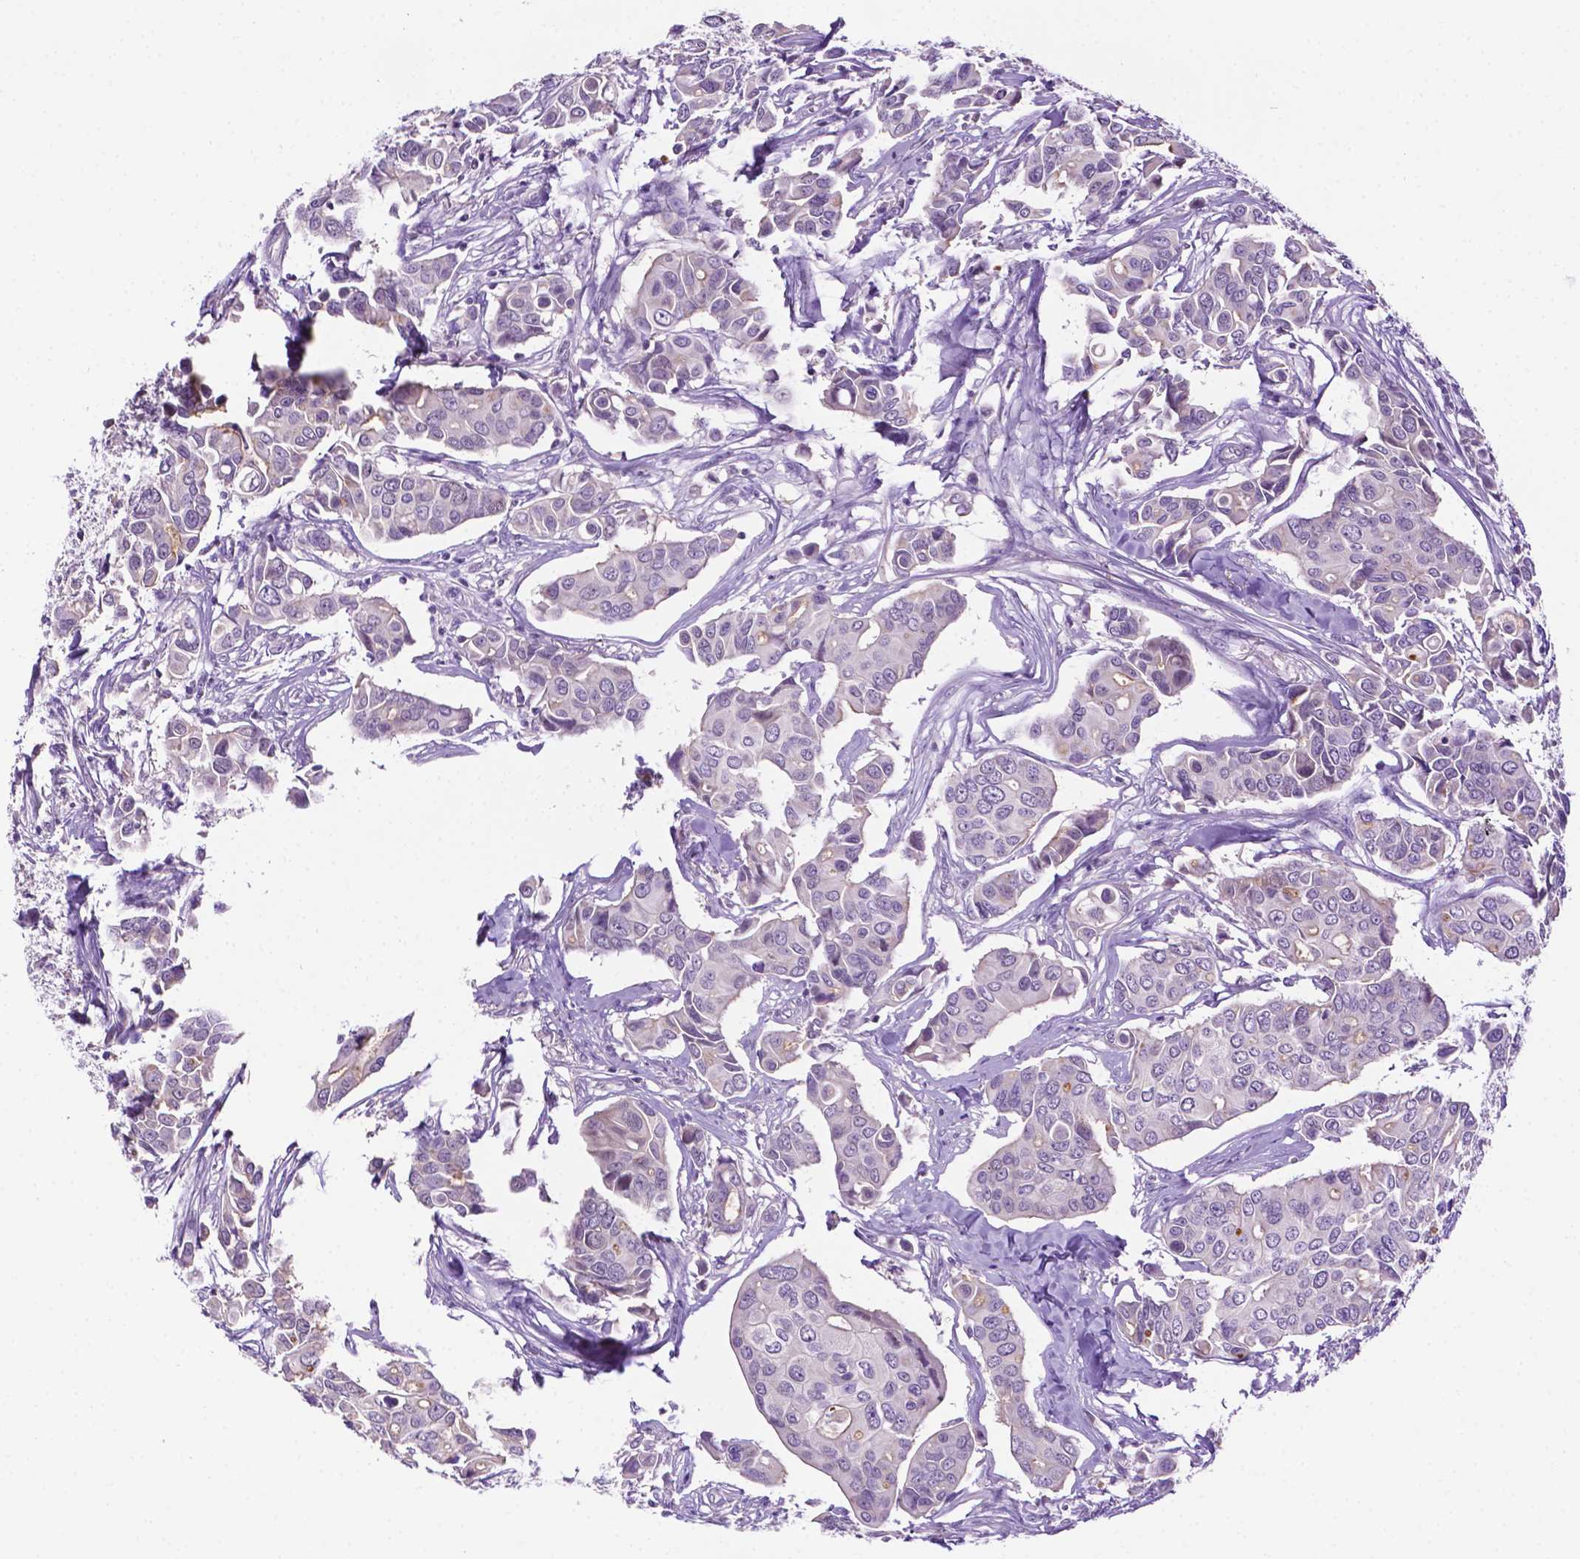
{"staining": {"intensity": "negative", "quantity": "none", "location": "none"}, "tissue": "breast cancer", "cell_type": "Tumor cells", "image_type": "cancer", "snomed": [{"axis": "morphology", "description": "Duct carcinoma"}, {"axis": "topography", "description": "Breast"}], "caption": "Protein analysis of breast infiltrating ductal carcinoma reveals no significant positivity in tumor cells.", "gene": "MMP27", "patient": {"sex": "female", "age": 54}}